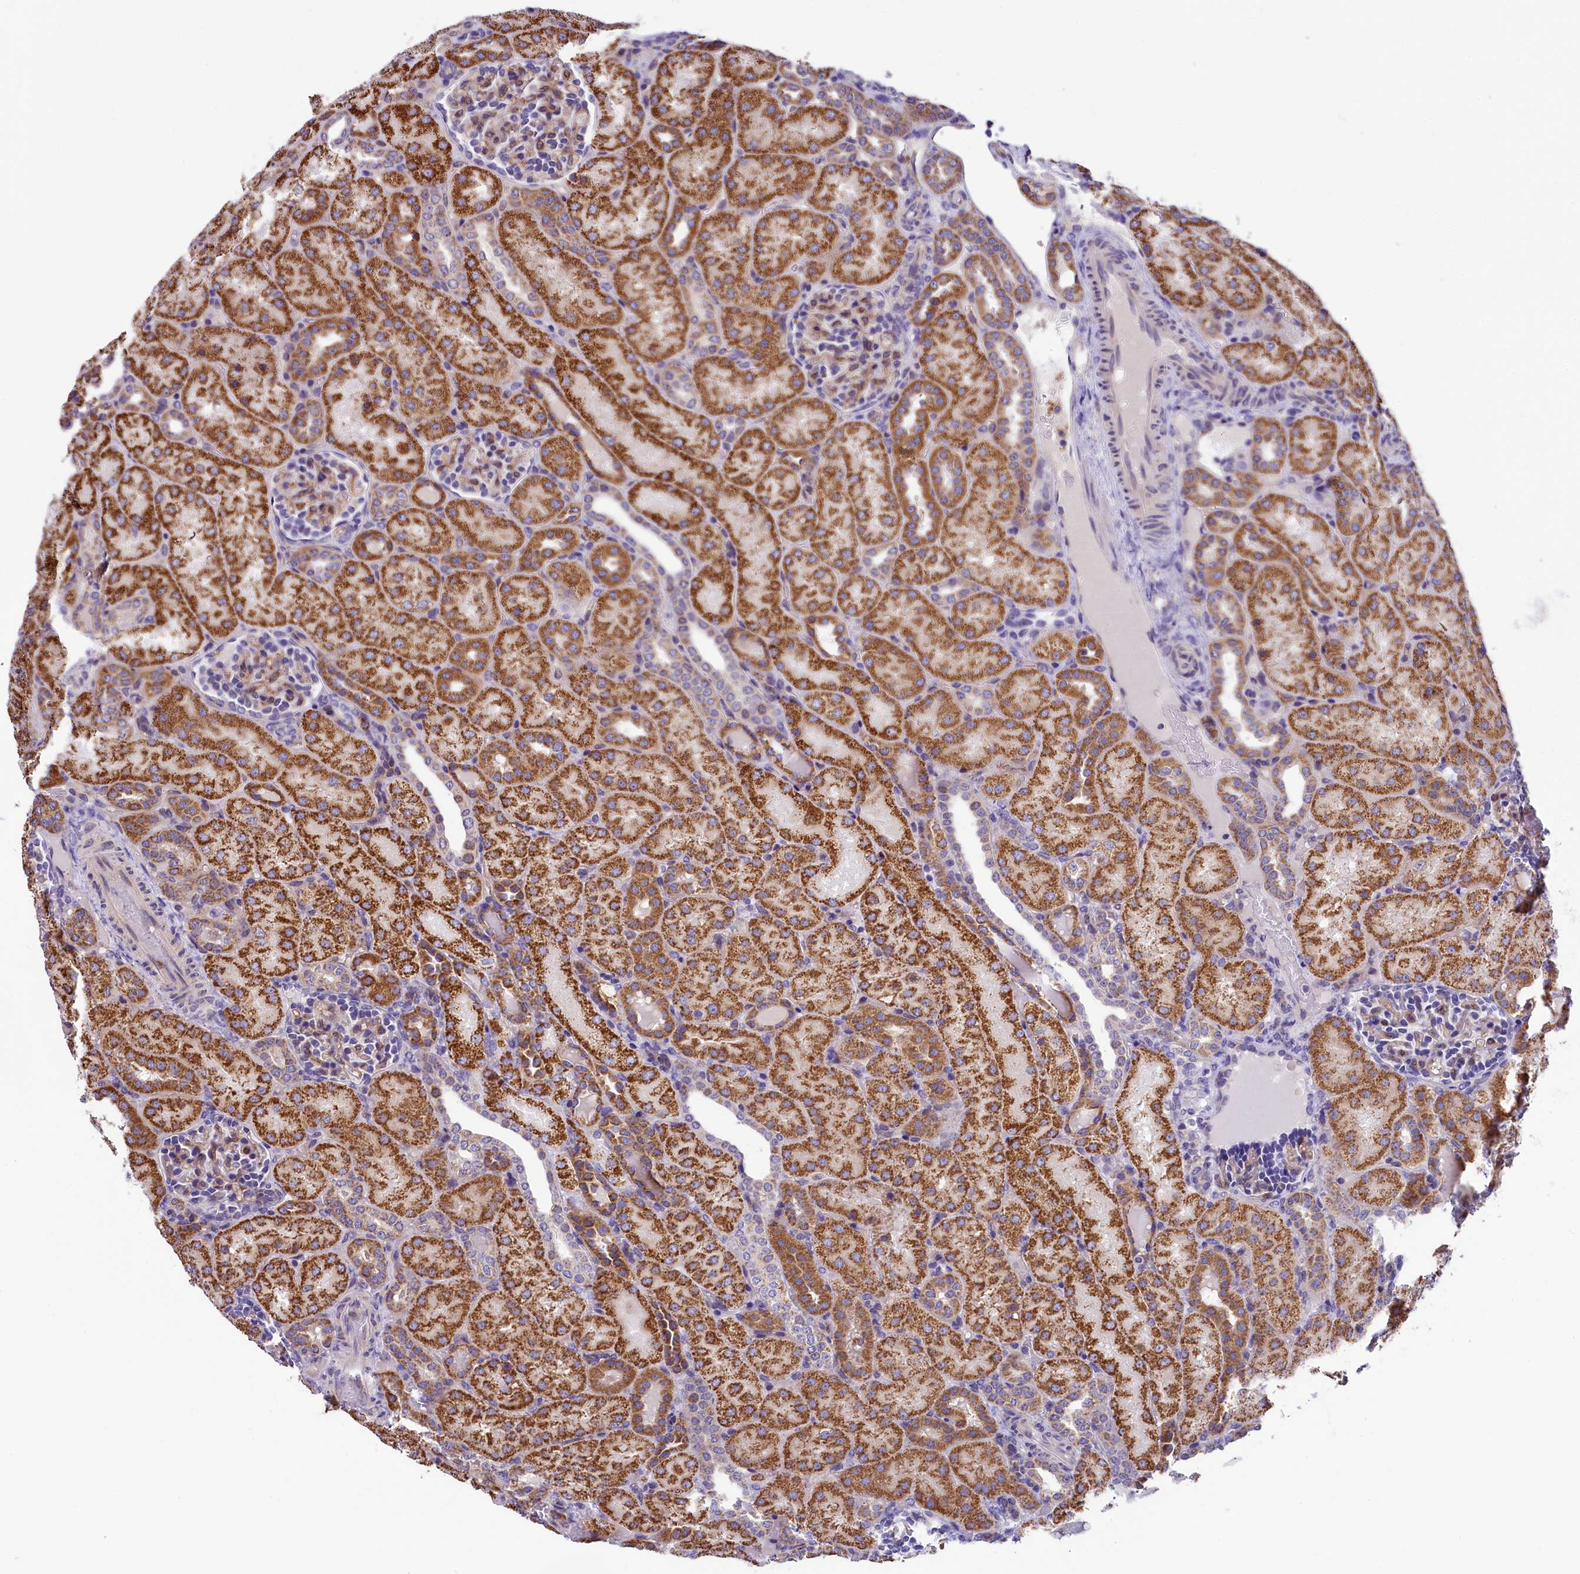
{"staining": {"intensity": "weak", "quantity": "25%-75%", "location": "cytoplasmic/membranous"}, "tissue": "kidney", "cell_type": "Cells in glomeruli", "image_type": "normal", "snomed": [{"axis": "morphology", "description": "Normal tissue, NOS"}, {"axis": "topography", "description": "Kidney"}], "caption": "Kidney stained with immunohistochemistry (IHC) exhibits weak cytoplasmic/membranous positivity in about 25%-75% of cells in glomeruli.", "gene": "DNAJB9", "patient": {"sex": "male", "age": 1}}